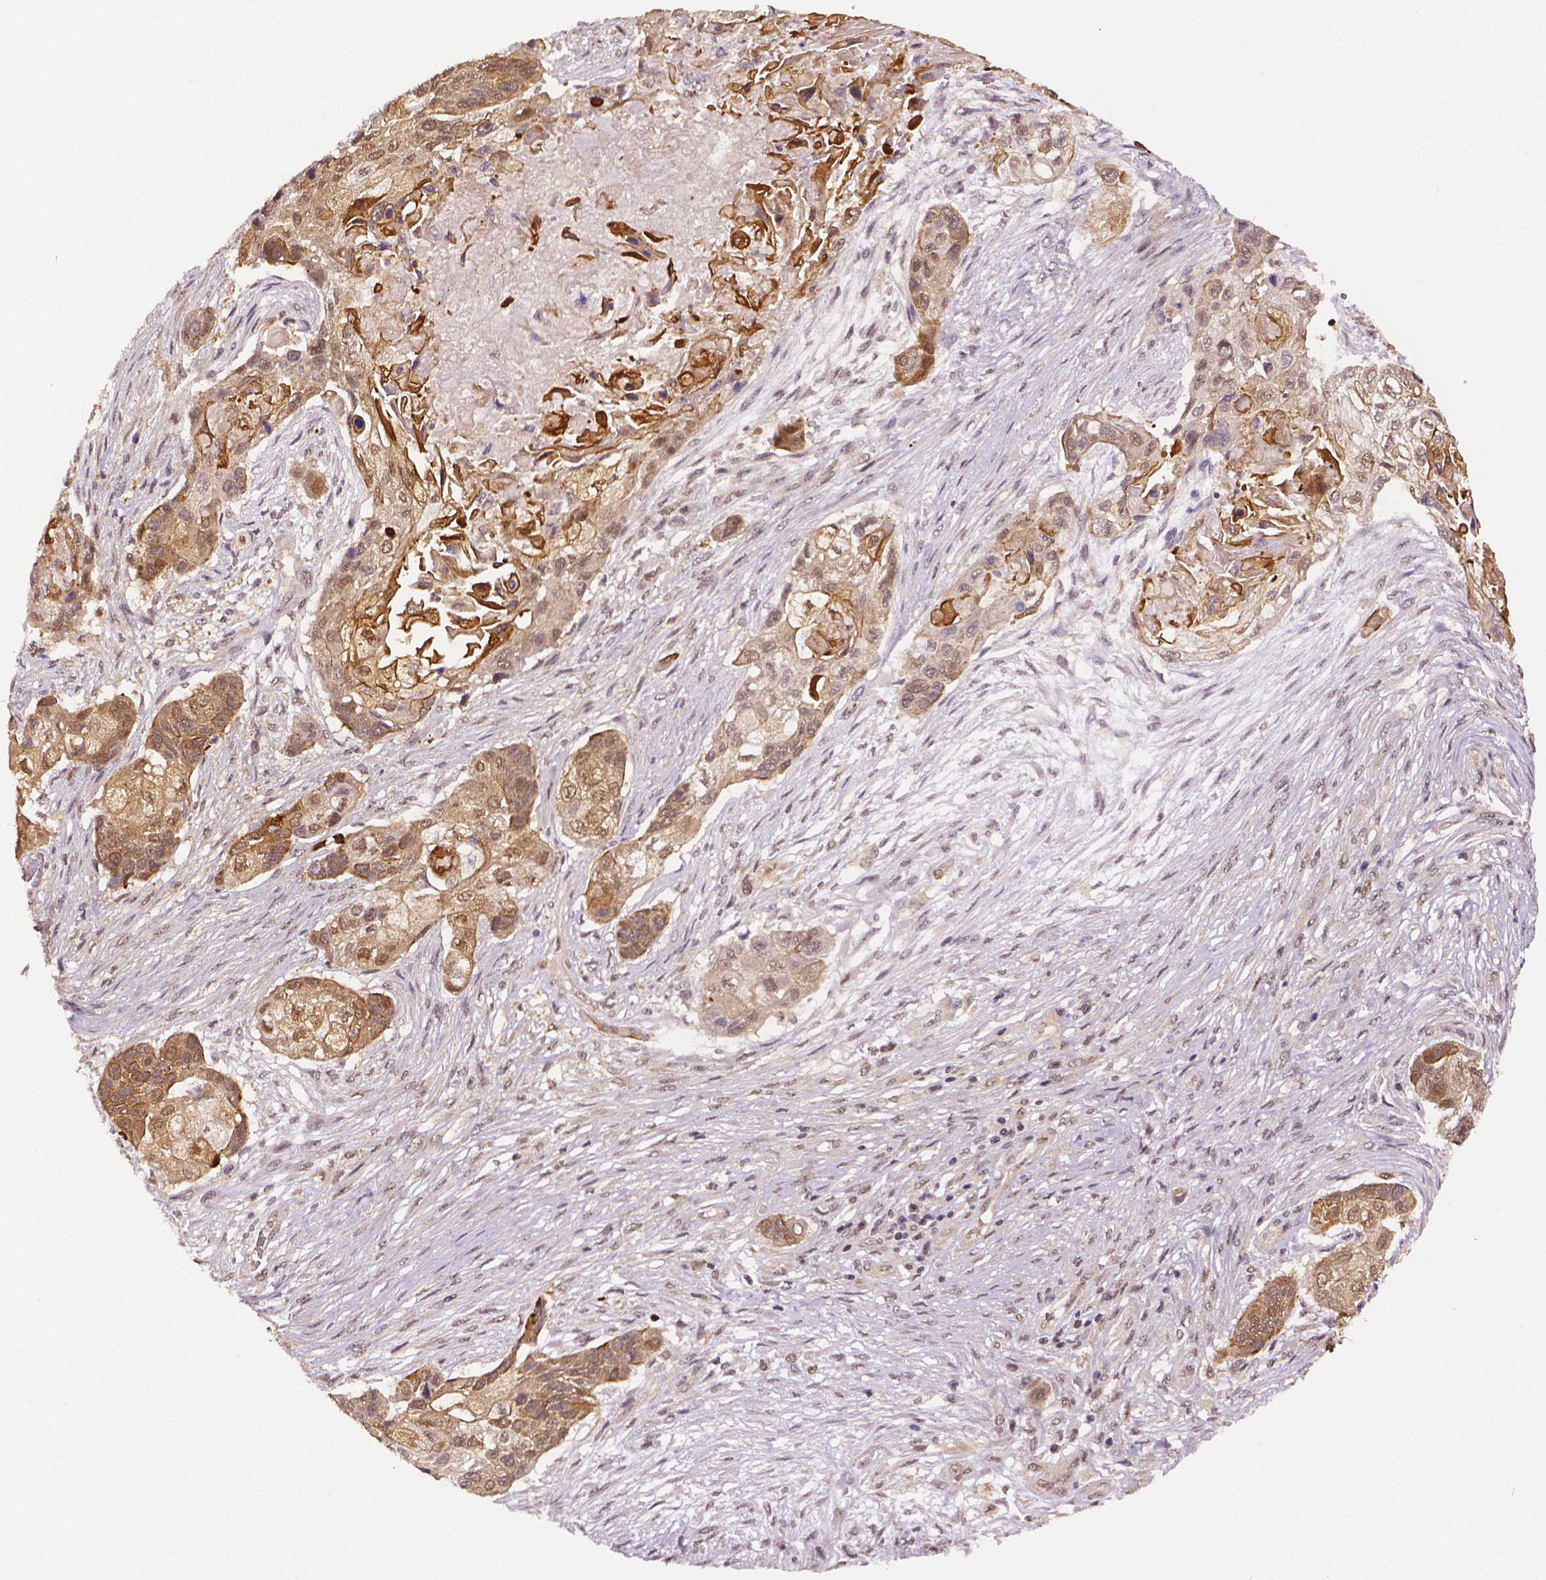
{"staining": {"intensity": "moderate", "quantity": "25%-75%", "location": "cytoplasmic/membranous,nuclear"}, "tissue": "lung cancer", "cell_type": "Tumor cells", "image_type": "cancer", "snomed": [{"axis": "morphology", "description": "Squamous cell carcinoma, NOS"}, {"axis": "topography", "description": "Lung"}], "caption": "DAB (3,3'-diaminobenzidine) immunohistochemical staining of human lung squamous cell carcinoma shows moderate cytoplasmic/membranous and nuclear protein staining in approximately 25%-75% of tumor cells. Nuclei are stained in blue.", "gene": "STAT3", "patient": {"sex": "male", "age": 69}}